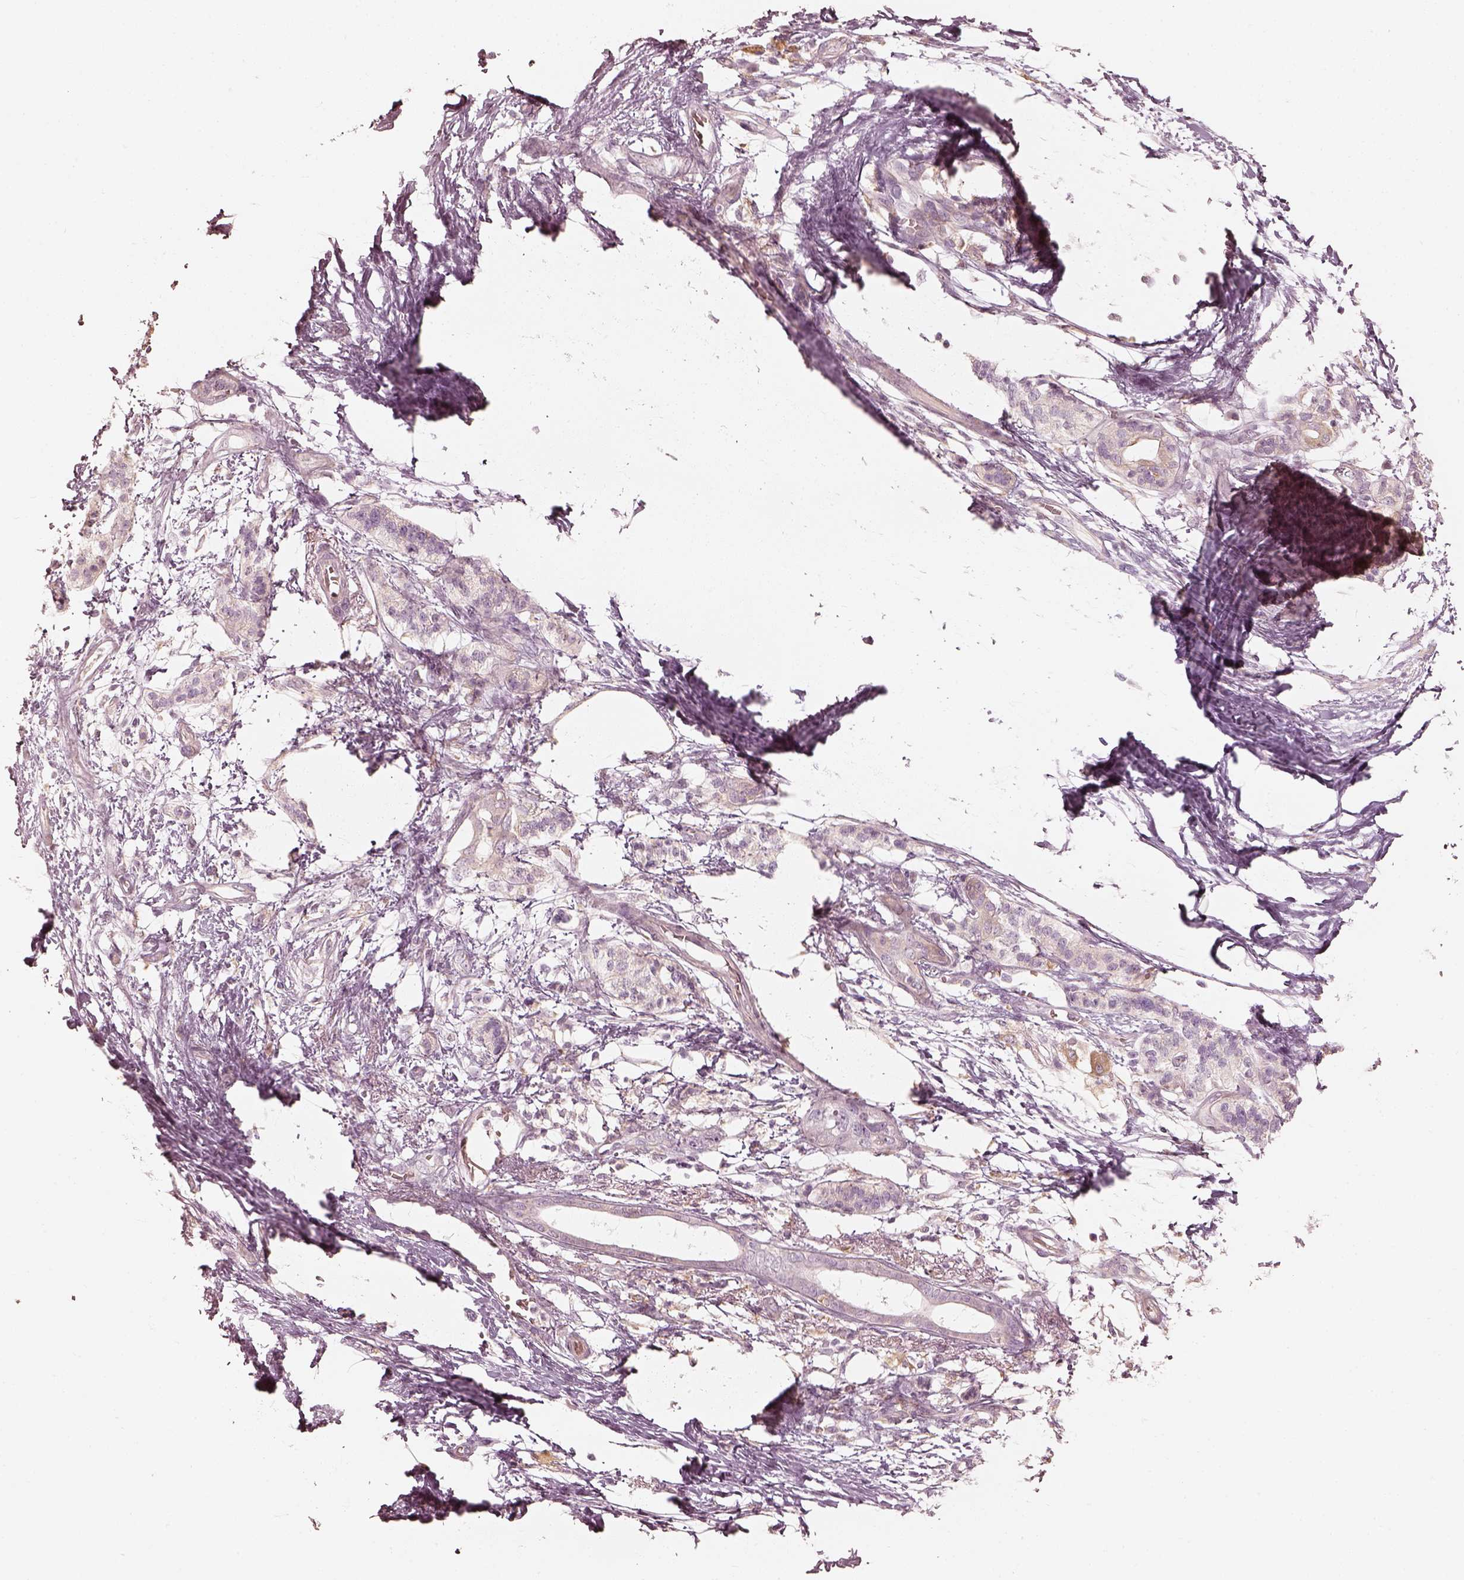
{"staining": {"intensity": "negative", "quantity": "none", "location": "none"}, "tissue": "pancreatic cancer", "cell_type": "Tumor cells", "image_type": "cancer", "snomed": [{"axis": "morphology", "description": "Adenocarcinoma, NOS"}, {"axis": "topography", "description": "Pancreas"}], "caption": "This photomicrograph is of pancreatic cancer (adenocarcinoma) stained with IHC to label a protein in brown with the nuclei are counter-stained blue. There is no positivity in tumor cells.", "gene": "FMNL2", "patient": {"sex": "female", "age": 72}}